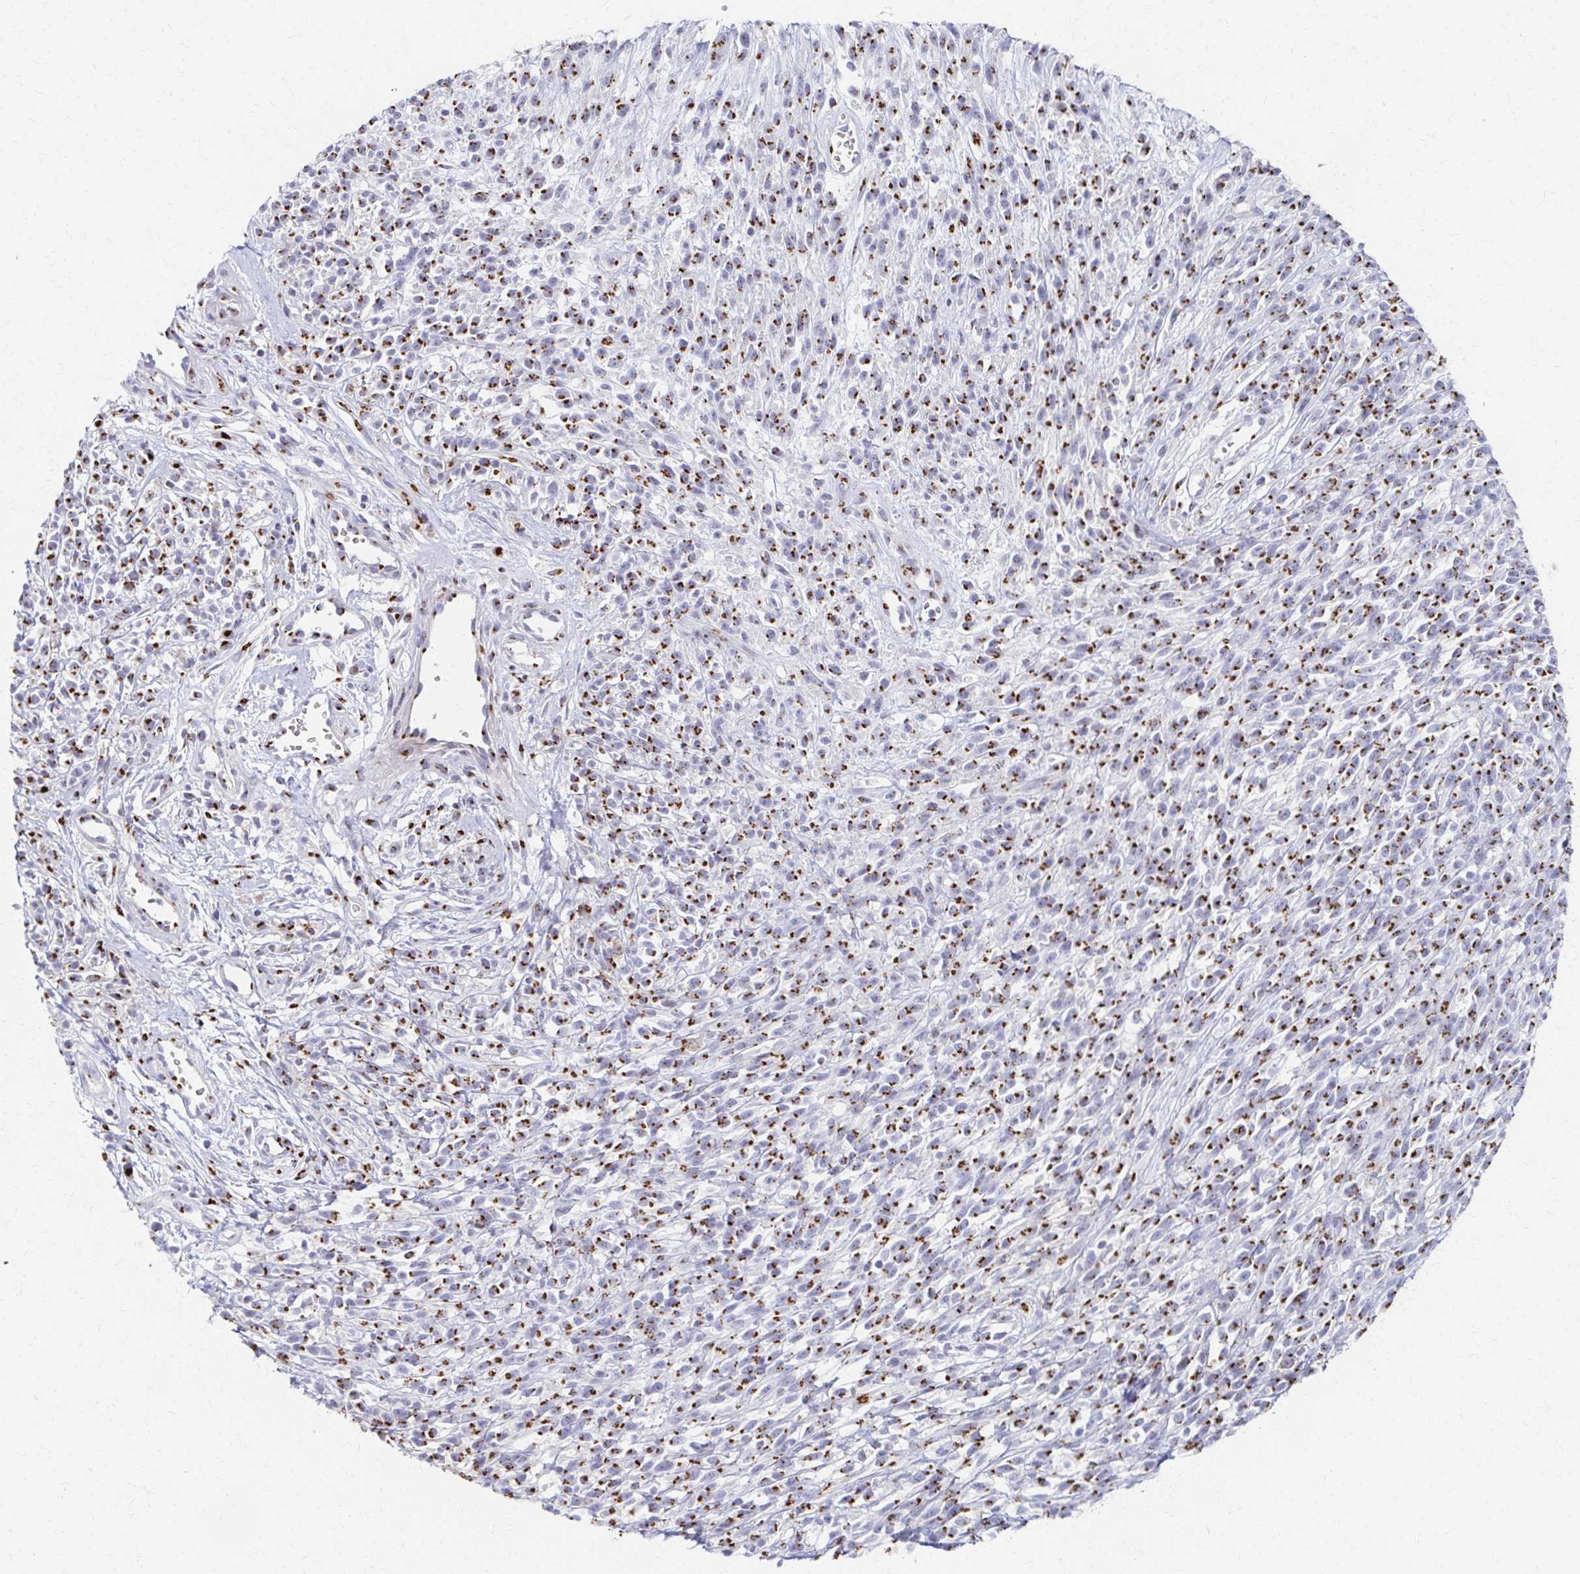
{"staining": {"intensity": "moderate", "quantity": ">75%", "location": "cytoplasmic/membranous"}, "tissue": "melanoma", "cell_type": "Tumor cells", "image_type": "cancer", "snomed": [{"axis": "morphology", "description": "Malignant melanoma, NOS"}, {"axis": "topography", "description": "Skin"}, {"axis": "topography", "description": "Skin of trunk"}], "caption": "Immunohistochemistry (IHC) image of malignant melanoma stained for a protein (brown), which displays medium levels of moderate cytoplasmic/membranous expression in about >75% of tumor cells.", "gene": "TM9SF1", "patient": {"sex": "male", "age": 74}}